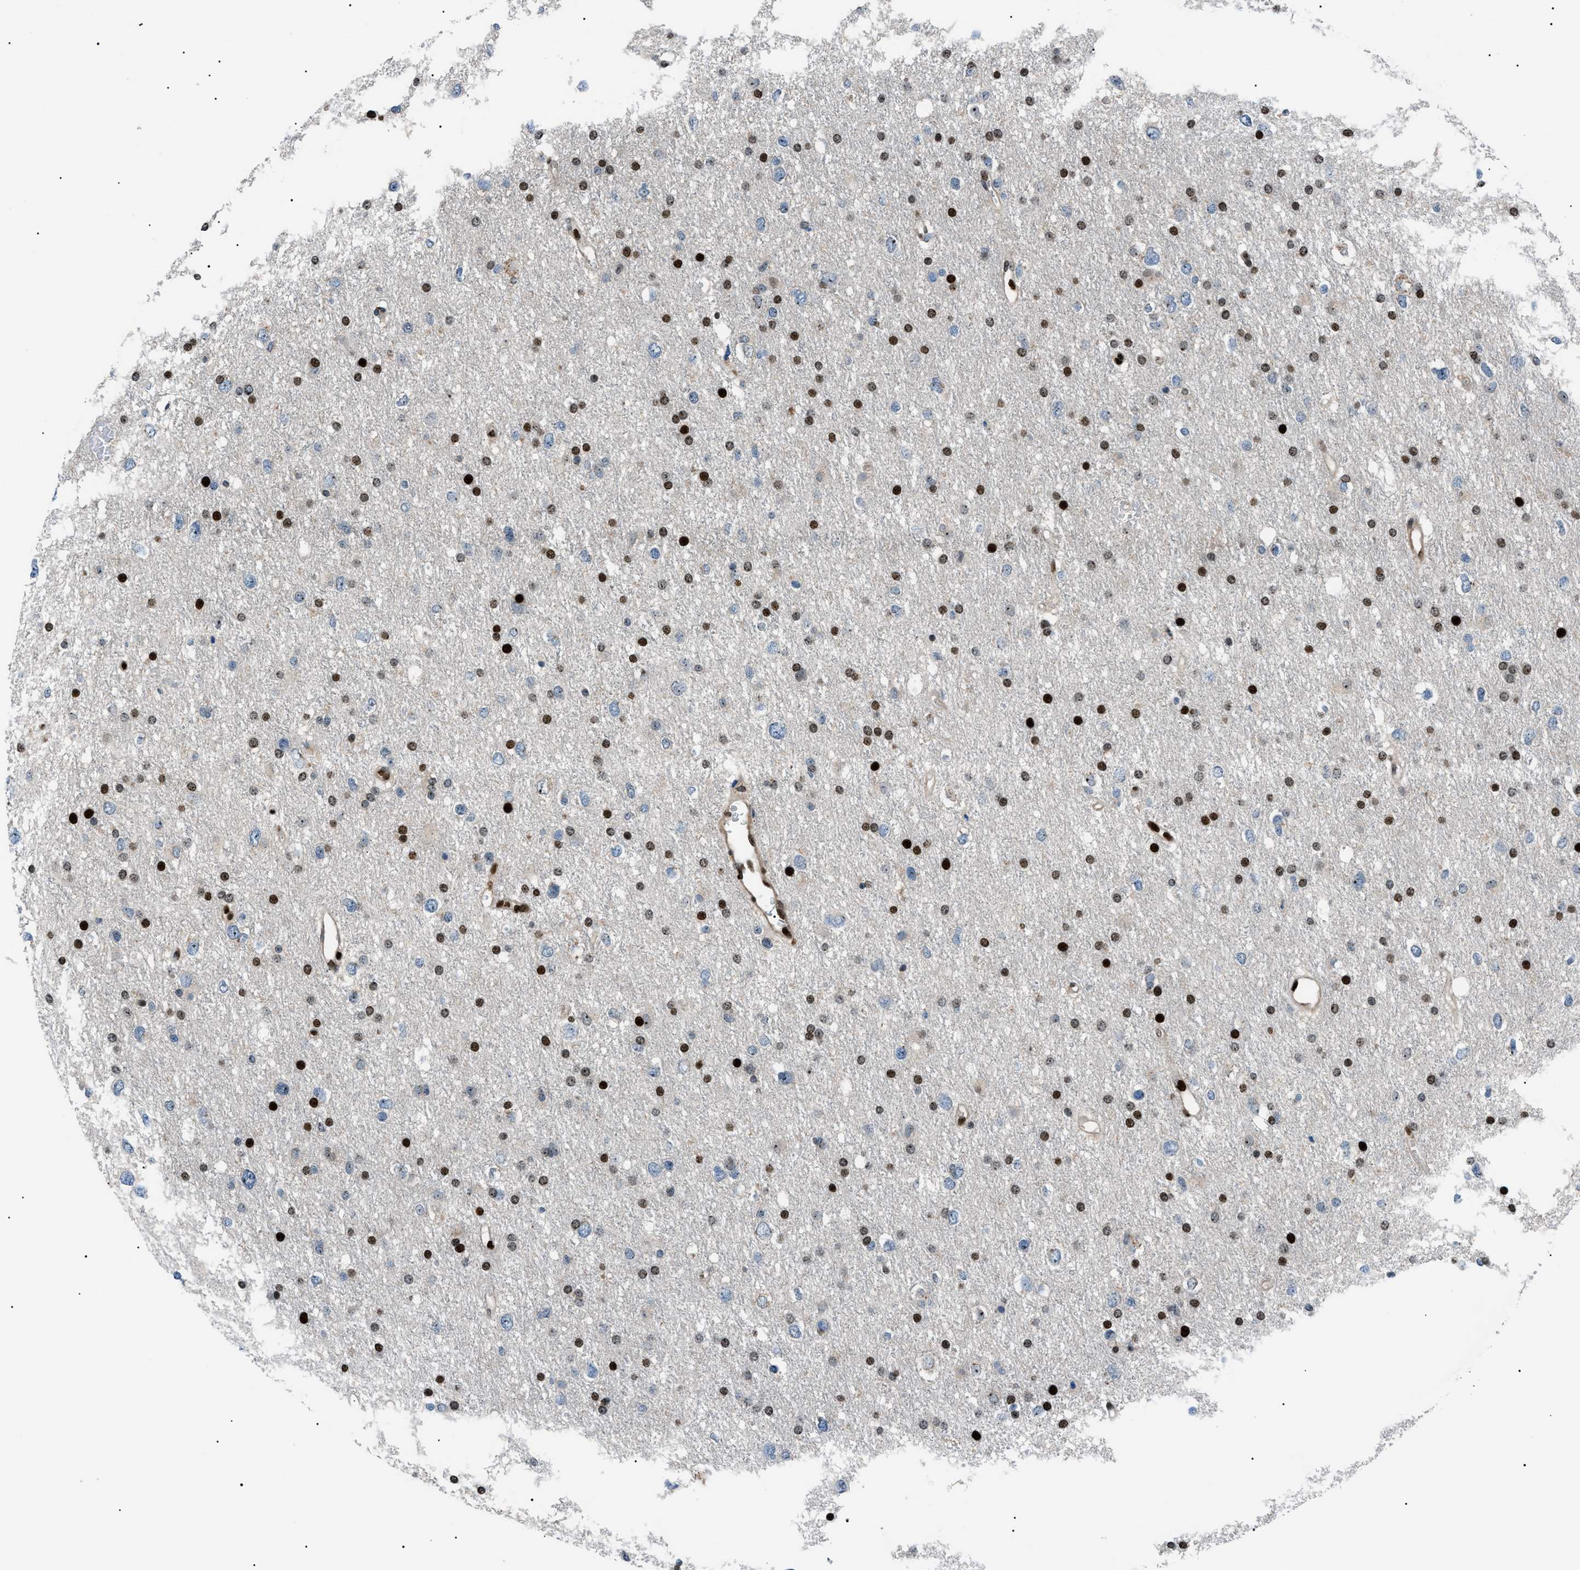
{"staining": {"intensity": "strong", "quantity": "25%-75%", "location": "nuclear"}, "tissue": "glioma", "cell_type": "Tumor cells", "image_type": "cancer", "snomed": [{"axis": "morphology", "description": "Glioma, malignant, Low grade"}, {"axis": "topography", "description": "Brain"}], "caption": "This histopathology image demonstrates malignant low-grade glioma stained with IHC to label a protein in brown. The nuclear of tumor cells show strong positivity for the protein. Nuclei are counter-stained blue.", "gene": "PRKX", "patient": {"sex": "female", "age": 37}}